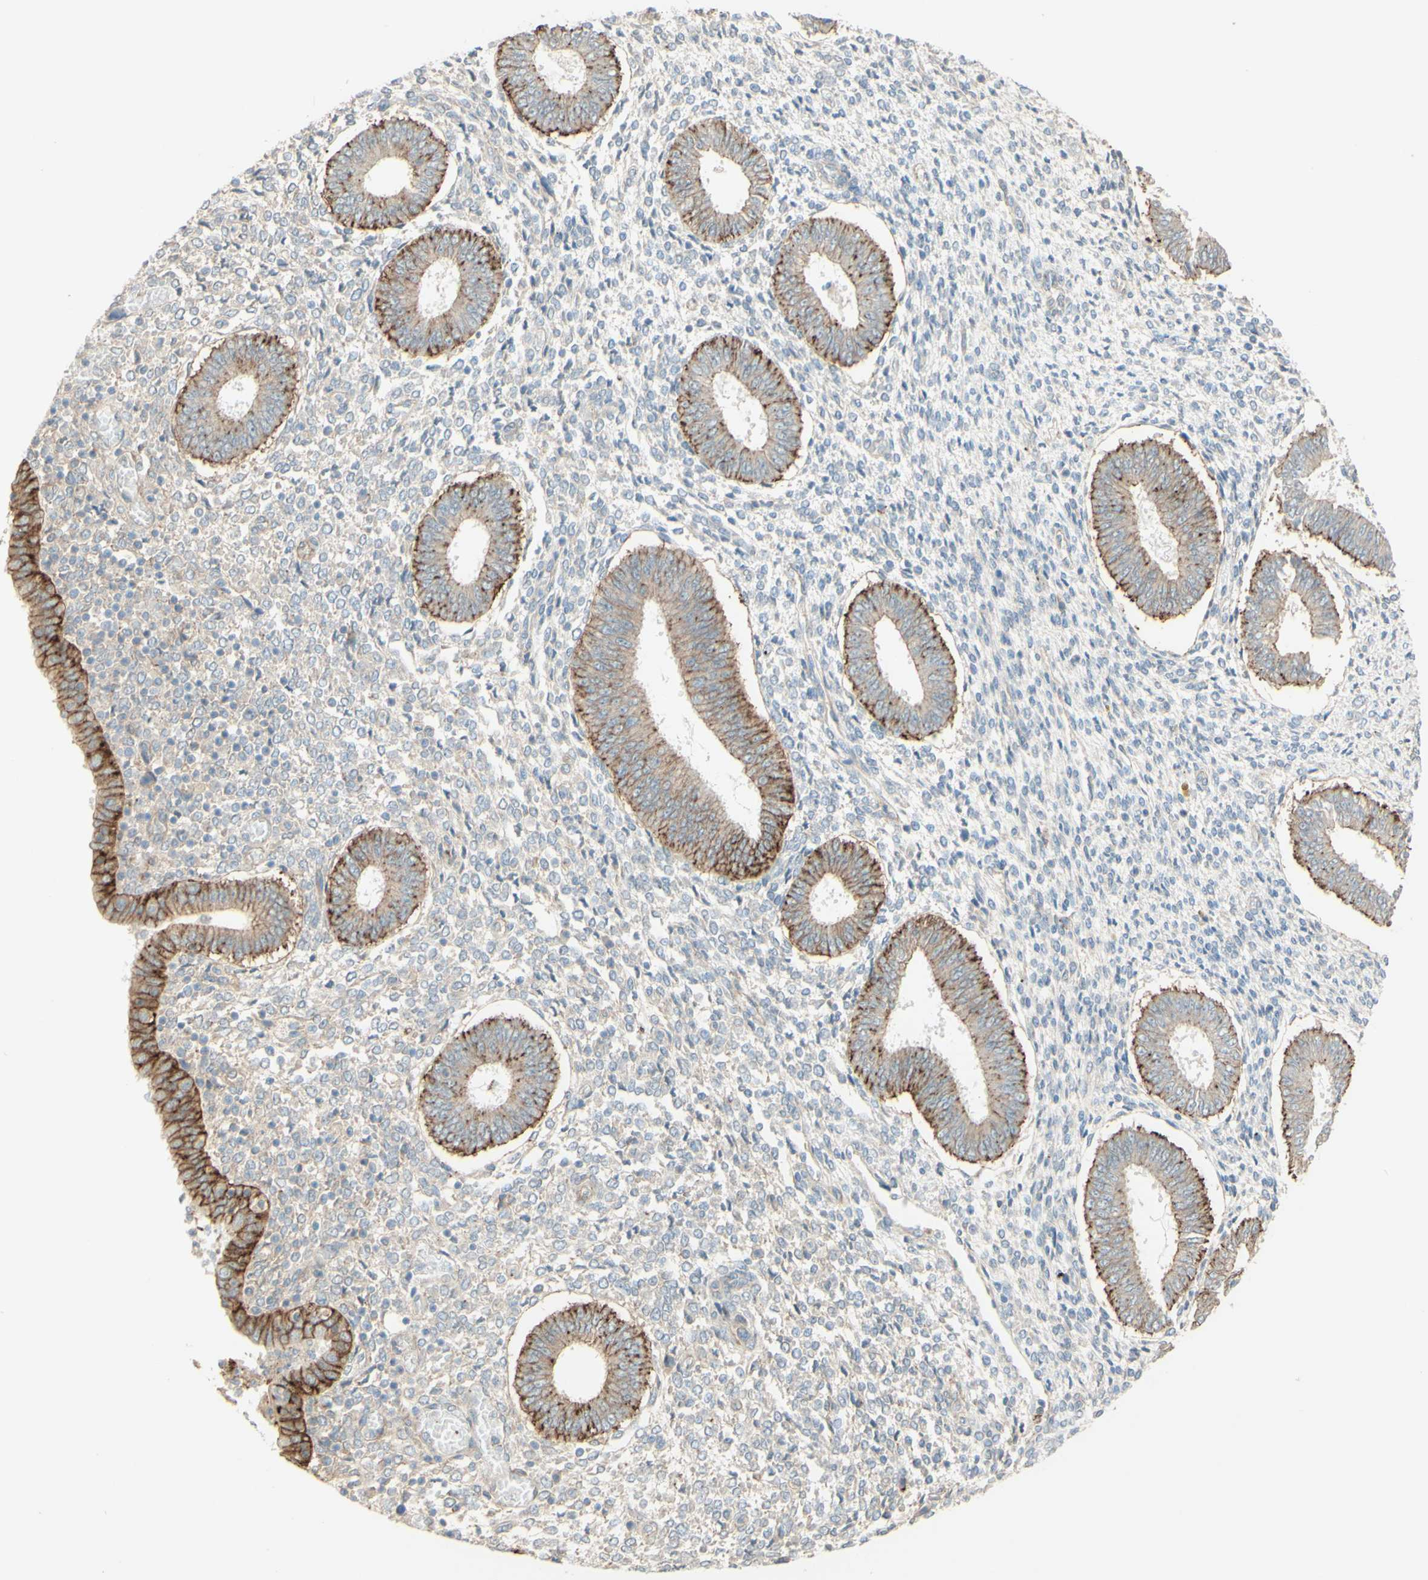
{"staining": {"intensity": "negative", "quantity": "none", "location": "none"}, "tissue": "endometrium", "cell_type": "Cells in endometrial stroma", "image_type": "normal", "snomed": [{"axis": "morphology", "description": "Normal tissue, NOS"}, {"axis": "topography", "description": "Endometrium"}], "caption": "IHC photomicrograph of normal endometrium: endometrium stained with DAB demonstrates no significant protein positivity in cells in endometrial stroma.", "gene": "RNF149", "patient": {"sex": "female", "age": 35}}